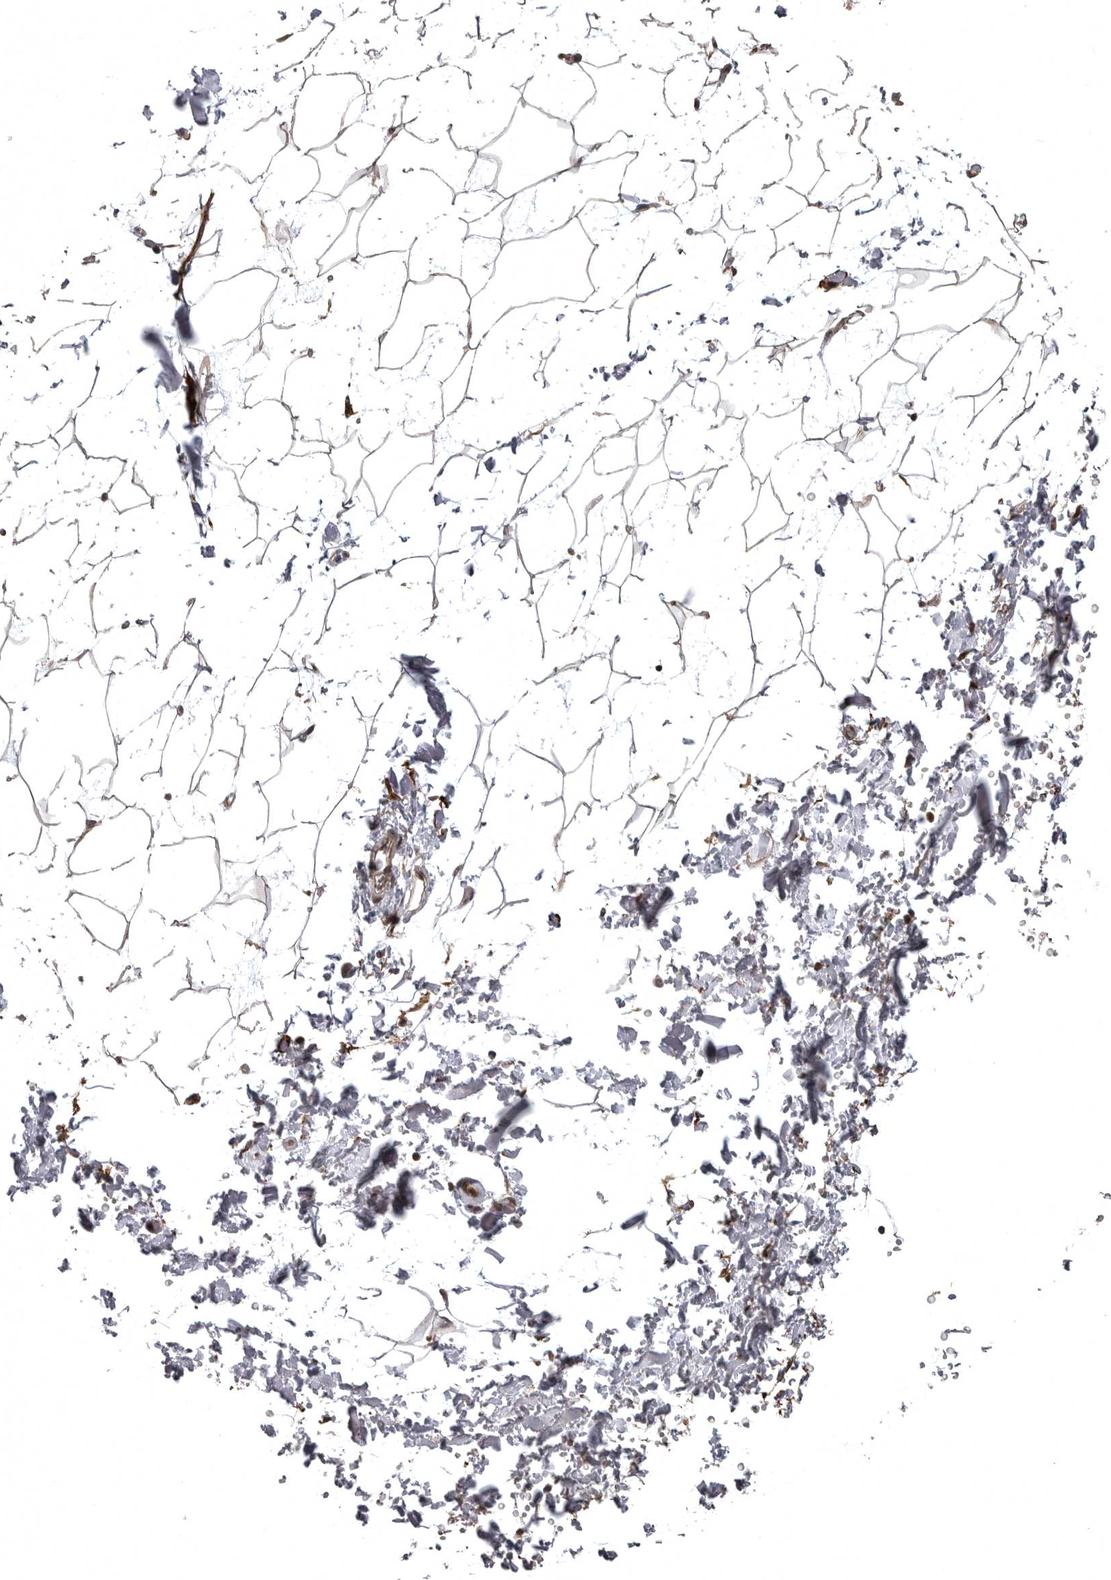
{"staining": {"intensity": "weak", "quantity": "<25%", "location": "cytoplasmic/membranous,nuclear"}, "tissue": "adipose tissue", "cell_type": "Adipocytes", "image_type": "normal", "snomed": [{"axis": "morphology", "description": "Normal tissue, NOS"}, {"axis": "topography", "description": "Soft tissue"}], "caption": "The IHC histopathology image has no significant expression in adipocytes of adipose tissue.", "gene": "SNX16", "patient": {"sex": "male", "age": 72}}